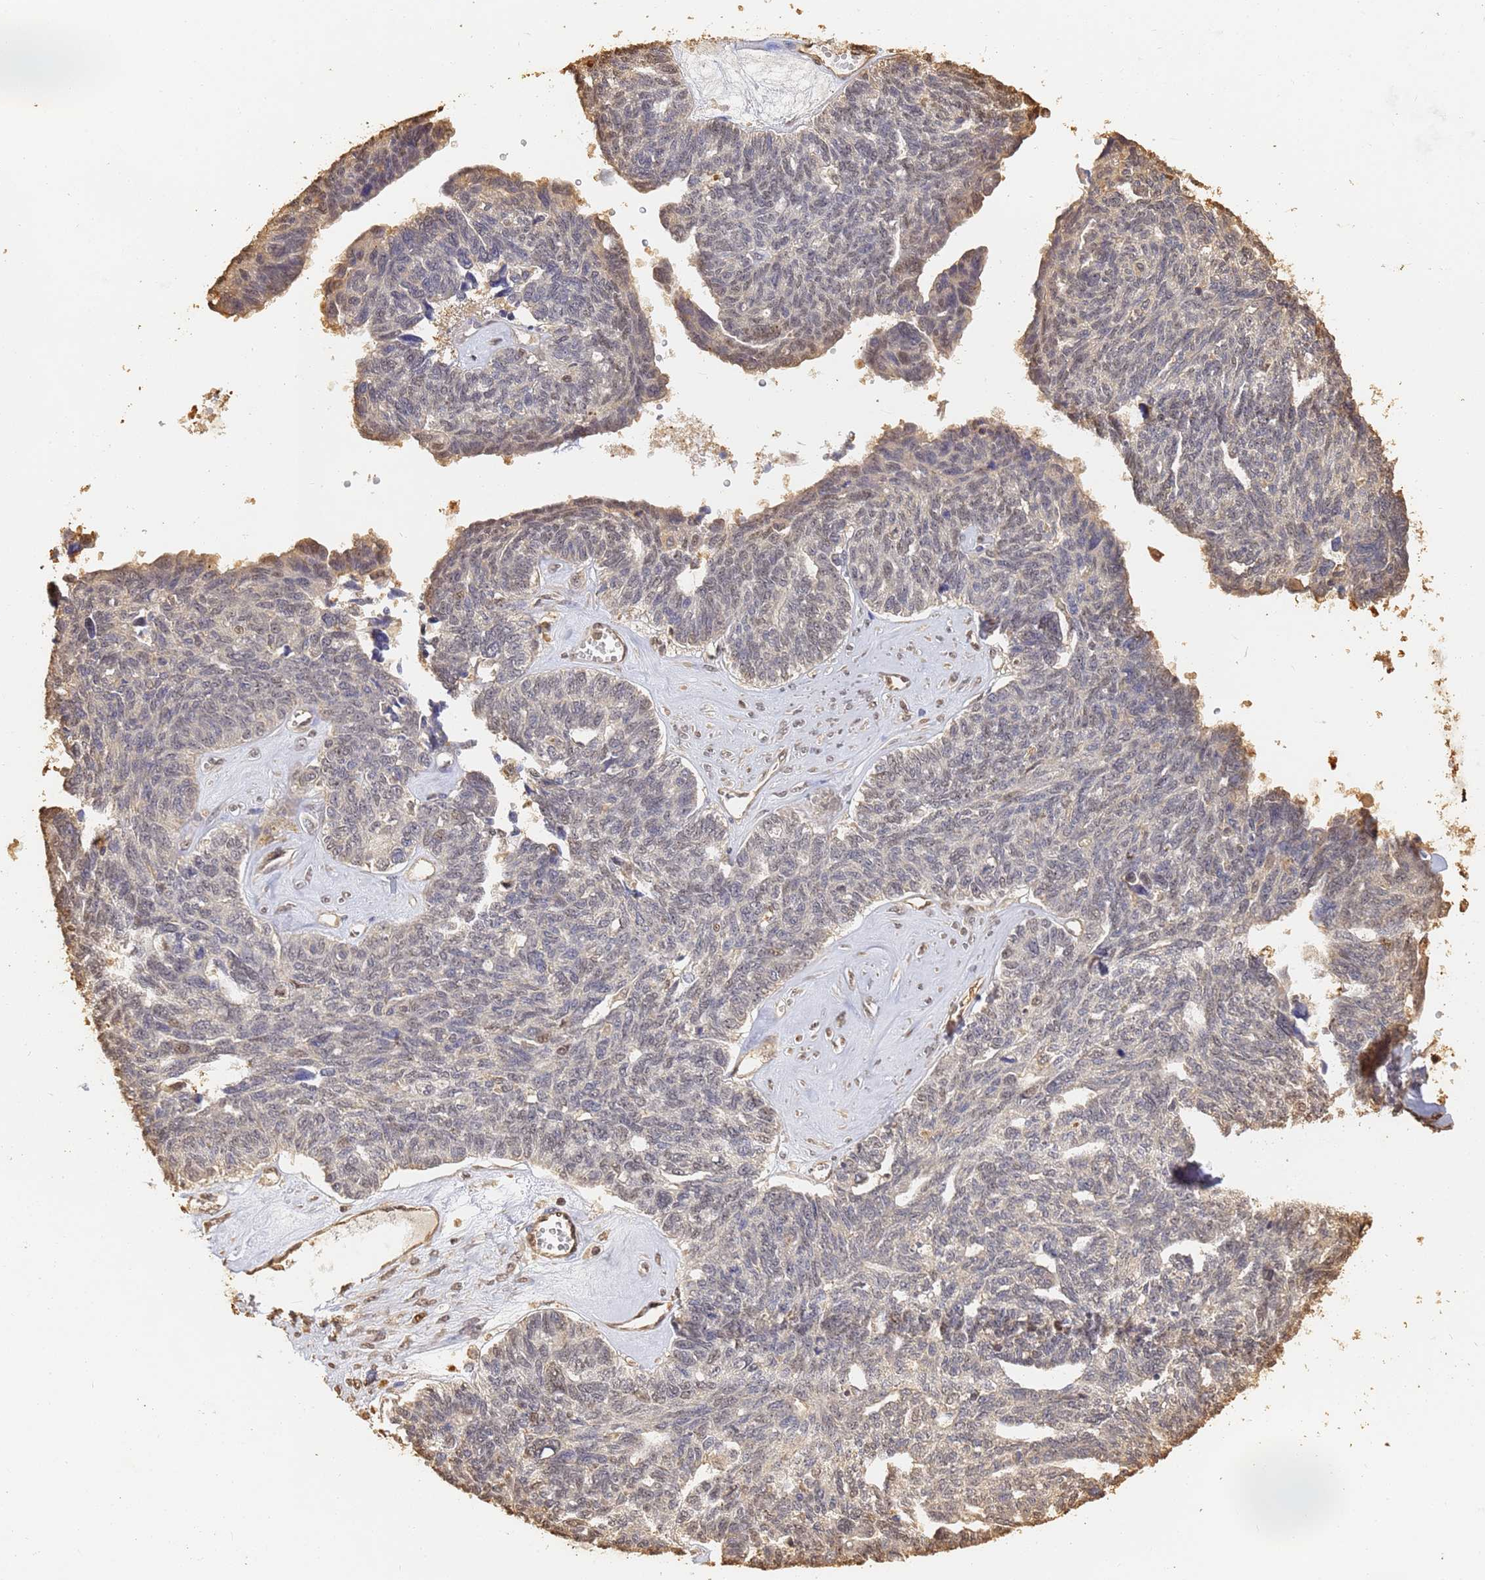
{"staining": {"intensity": "weak", "quantity": "<25%", "location": "nuclear"}, "tissue": "ovarian cancer", "cell_type": "Tumor cells", "image_type": "cancer", "snomed": [{"axis": "morphology", "description": "Cystadenocarcinoma, serous, NOS"}, {"axis": "topography", "description": "Ovary"}], "caption": "Tumor cells are negative for brown protein staining in ovarian serous cystadenocarcinoma.", "gene": "JAK2", "patient": {"sex": "female", "age": 79}}